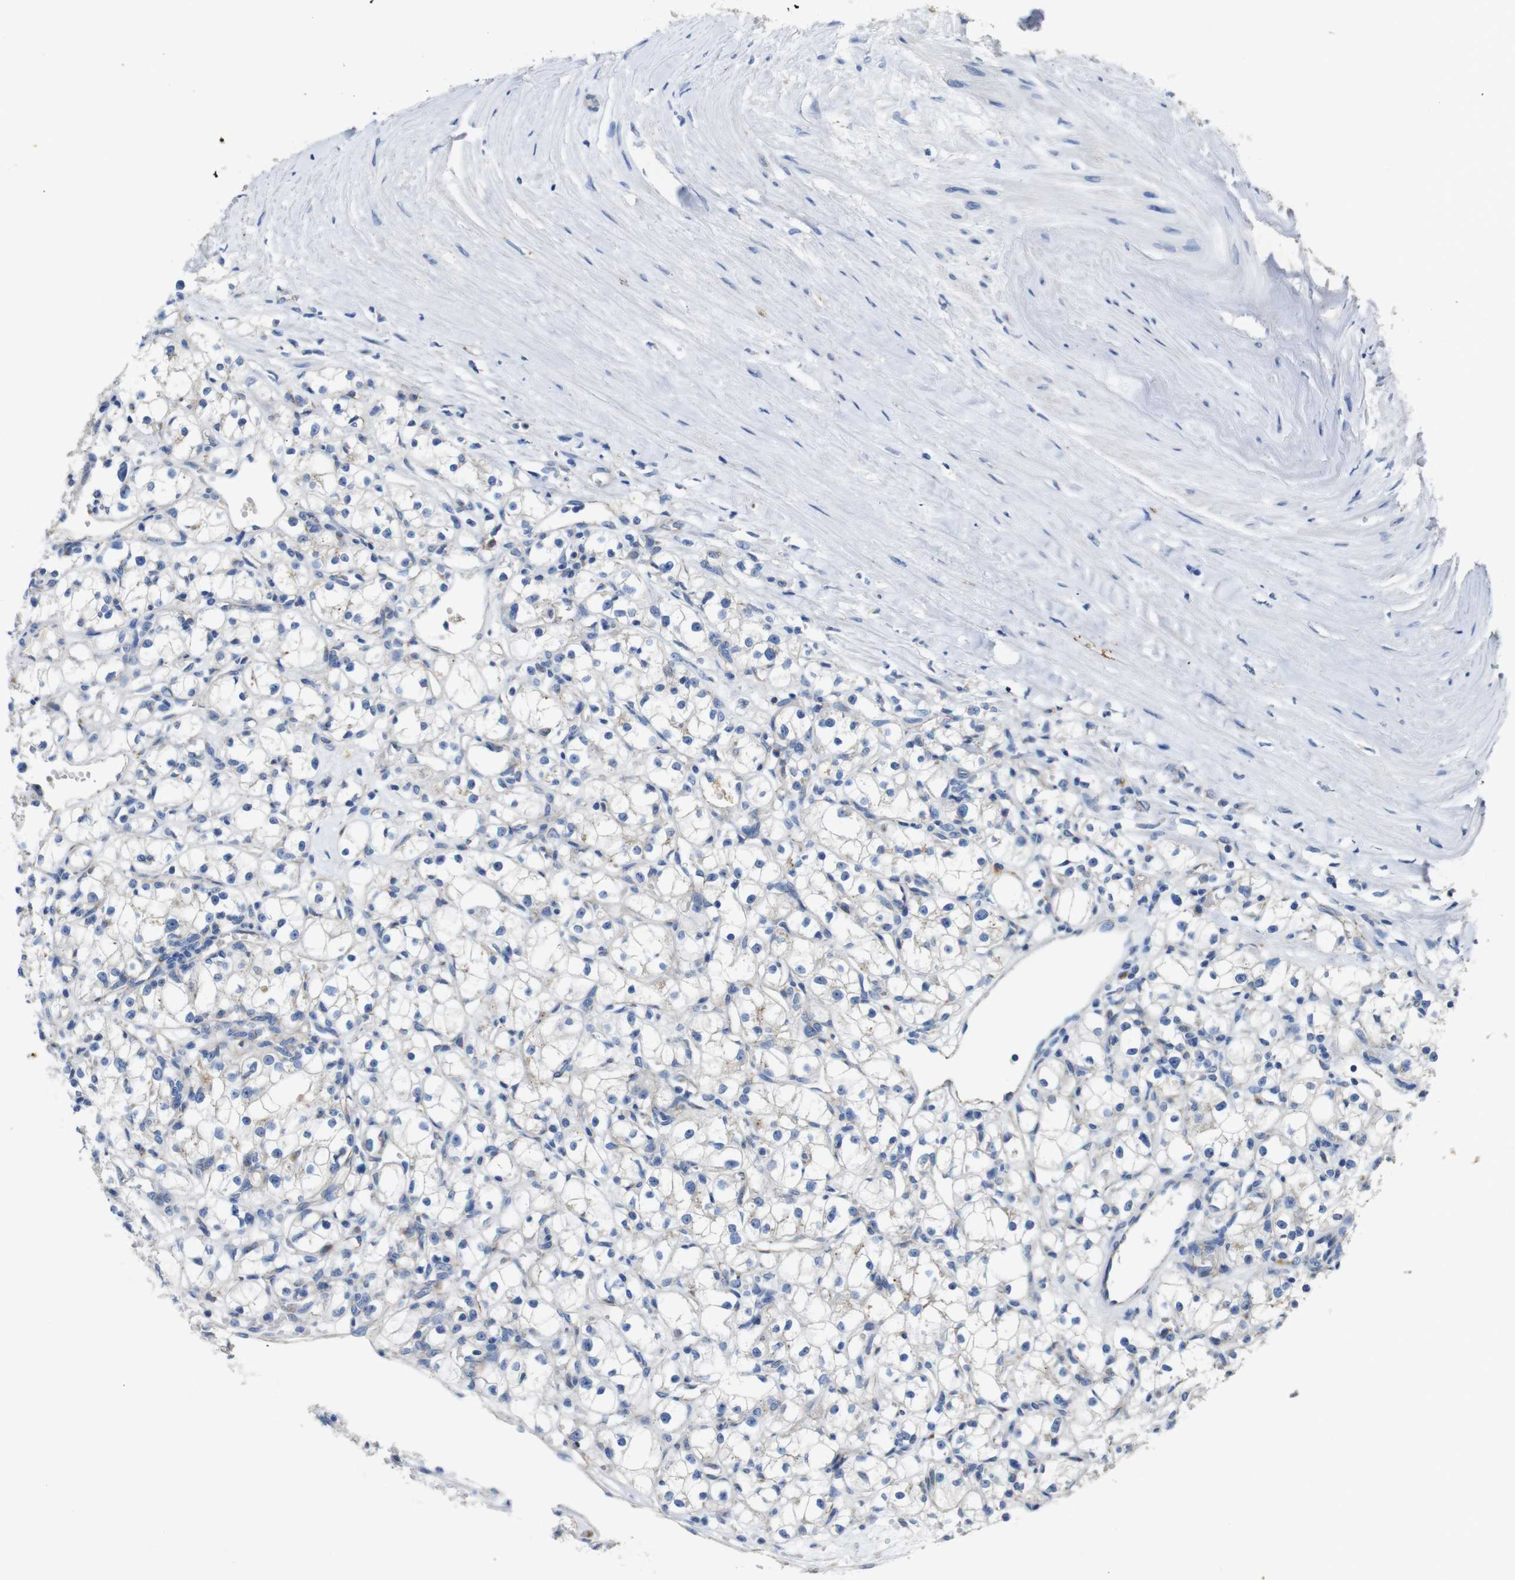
{"staining": {"intensity": "negative", "quantity": "none", "location": "none"}, "tissue": "renal cancer", "cell_type": "Tumor cells", "image_type": "cancer", "snomed": [{"axis": "morphology", "description": "Adenocarcinoma, NOS"}, {"axis": "topography", "description": "Kidney"}], "caption": "IHC image of human renal cancer (adenocarcinoma) stained for a protein (brown), which exhibits no positivity in tumor cells.", "gene": "NHLRC3", "patient": {"sex": "male", "age": 56}}